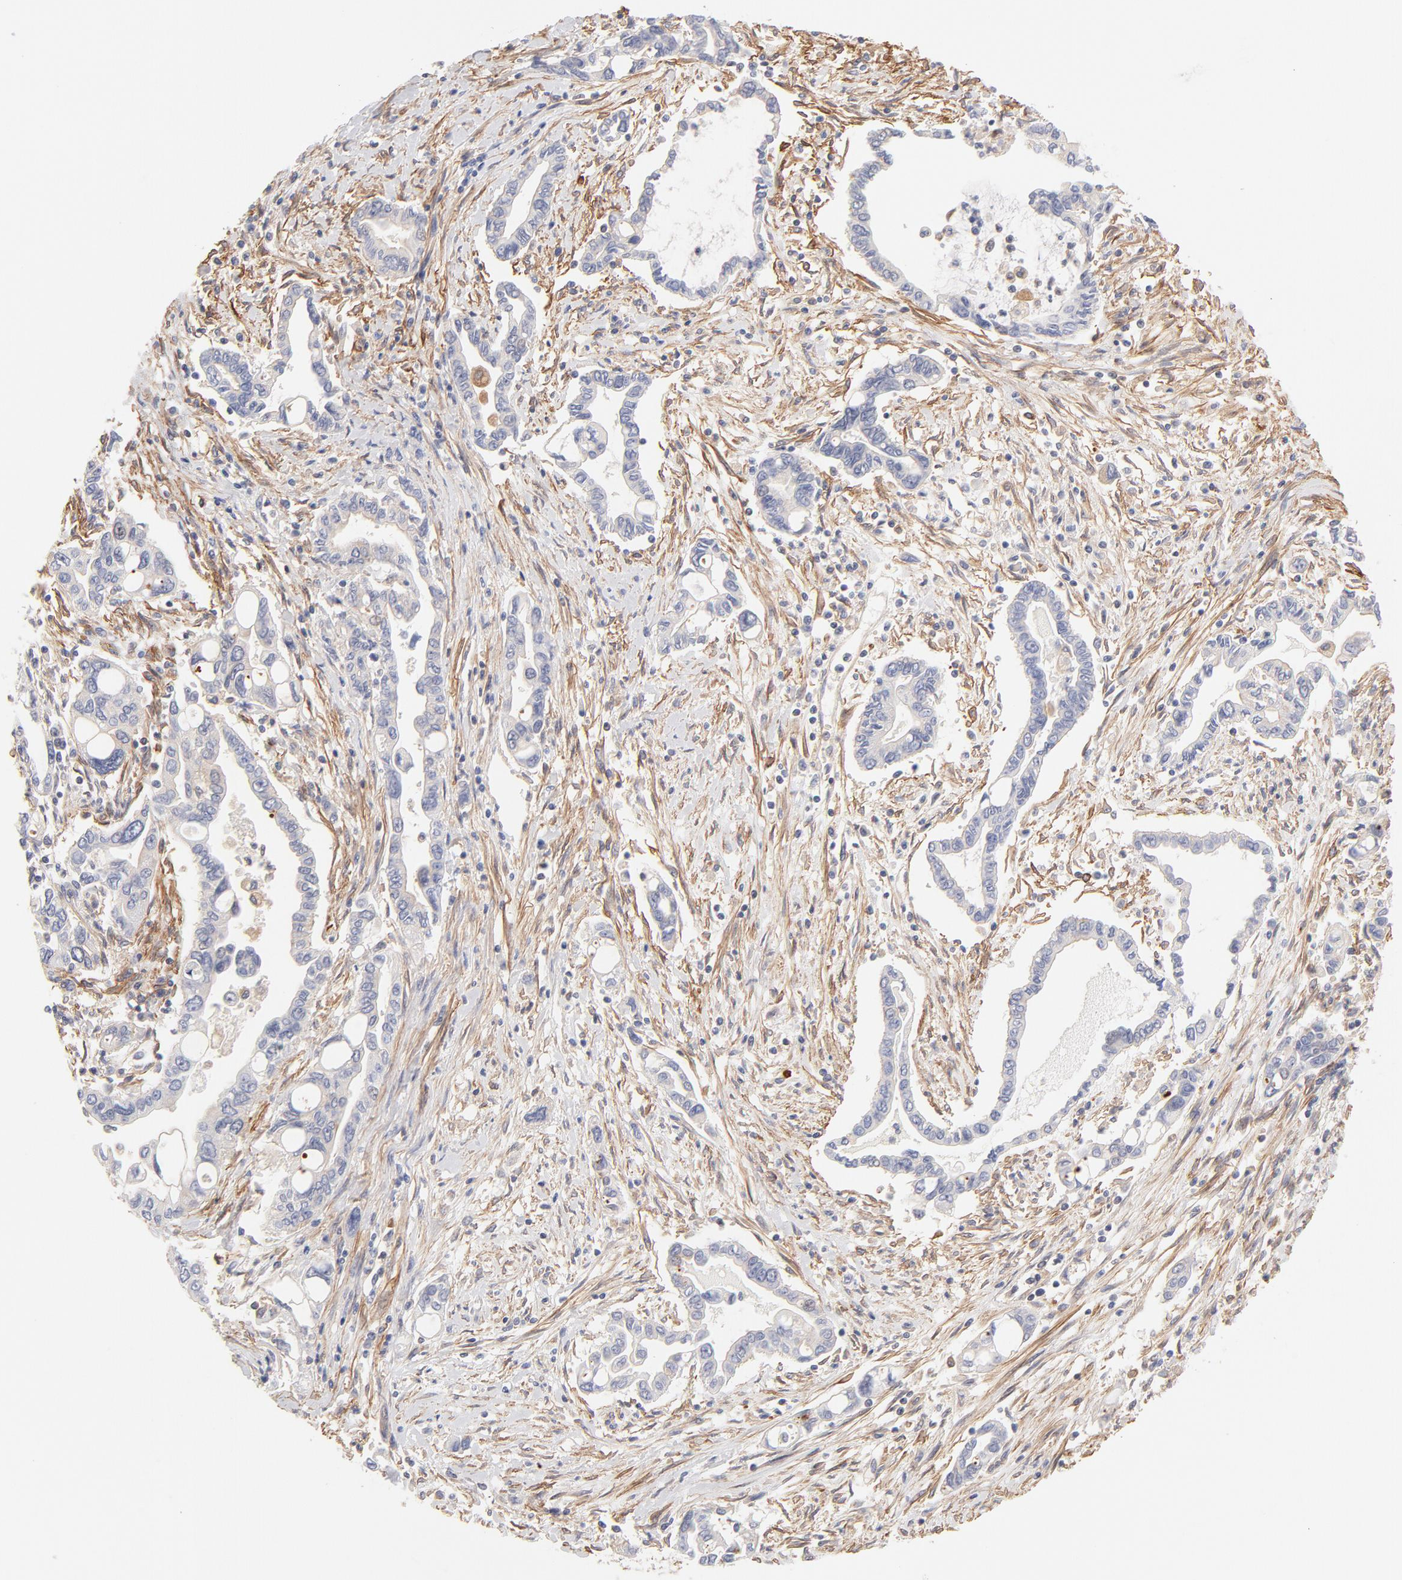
{"staining": {"intensity": "negative", "quantity": "none", "location": "none"}, "tissue": "pancreatic cancer", "cell_type": "Tumor cells", "image_type": "cancer", "snomed": [{"axis": "morphology", "description": "Adenocarcinoma, NOS"}, {"axis": "topography", "description": "Pancreas"}], "caption": "Immunohistochemistry of pancreatic cancer shows no expression in tumor cells. (Stains: DAB (3,3'-diaminobenzidine) IHC with hematoxylin counter stain, Microscopy: brightfield microscopy at high magnification).", "gene": "LDLRAP1", "patient": {"sex": "female", "age": 57}}